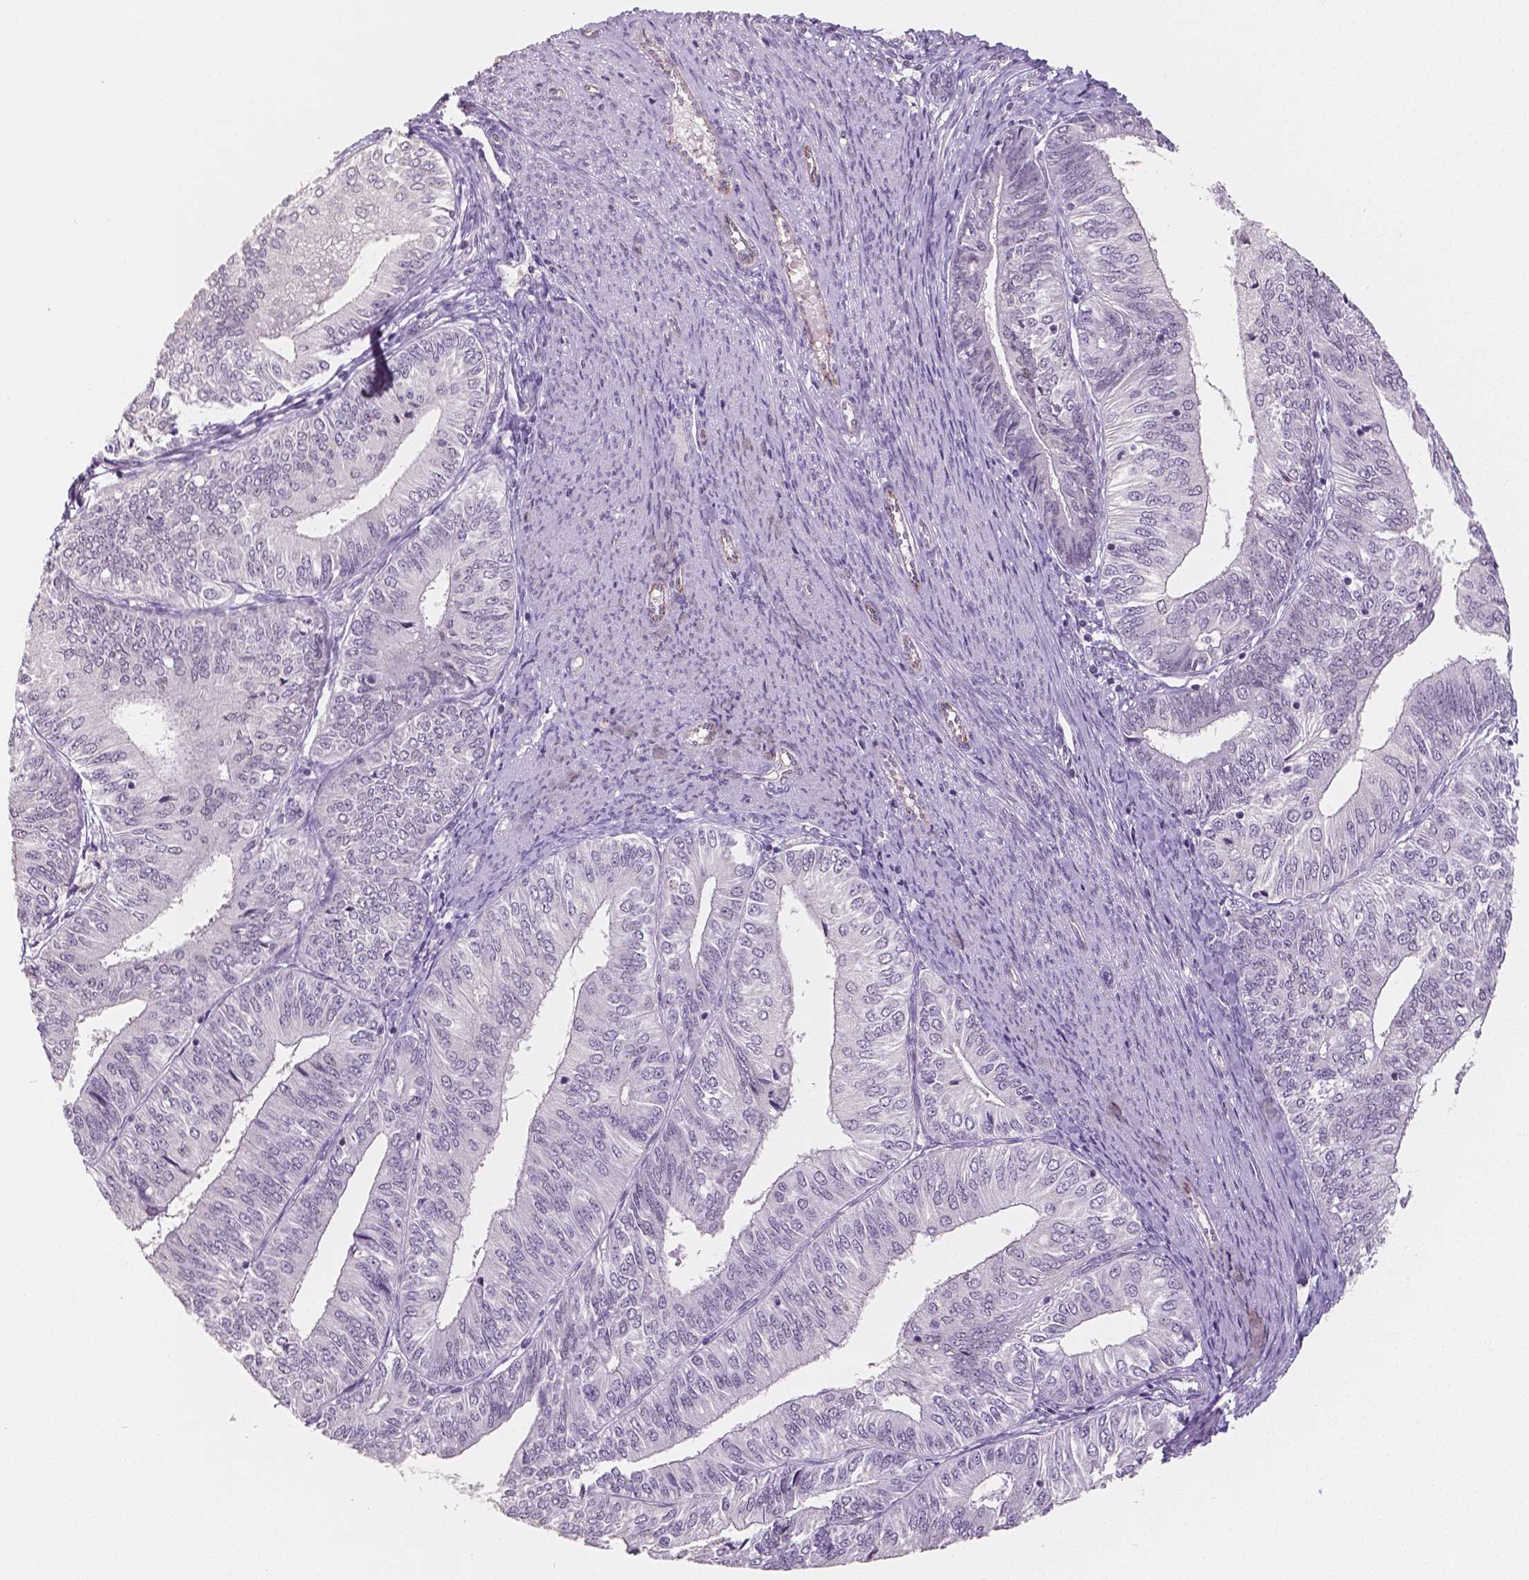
{"staining": {"intensity": "negative", "quantity": "none", "location": "none"}, "tissue": "endometrial cancer", "cell_type": "Tumor cells", "image_type": "cancer", "snomed": [{"axis": "morphology", "description": "Adenocarcinoma, NOS"}, {"axis": "topography", "description": "Endometrium"}], "caption": "Tumor cells are negative for protein expression in human endometrial cancer (adenocarcinoma).", "gene": "KDM5B", "patient": {"sex": "female", "age": 58}}